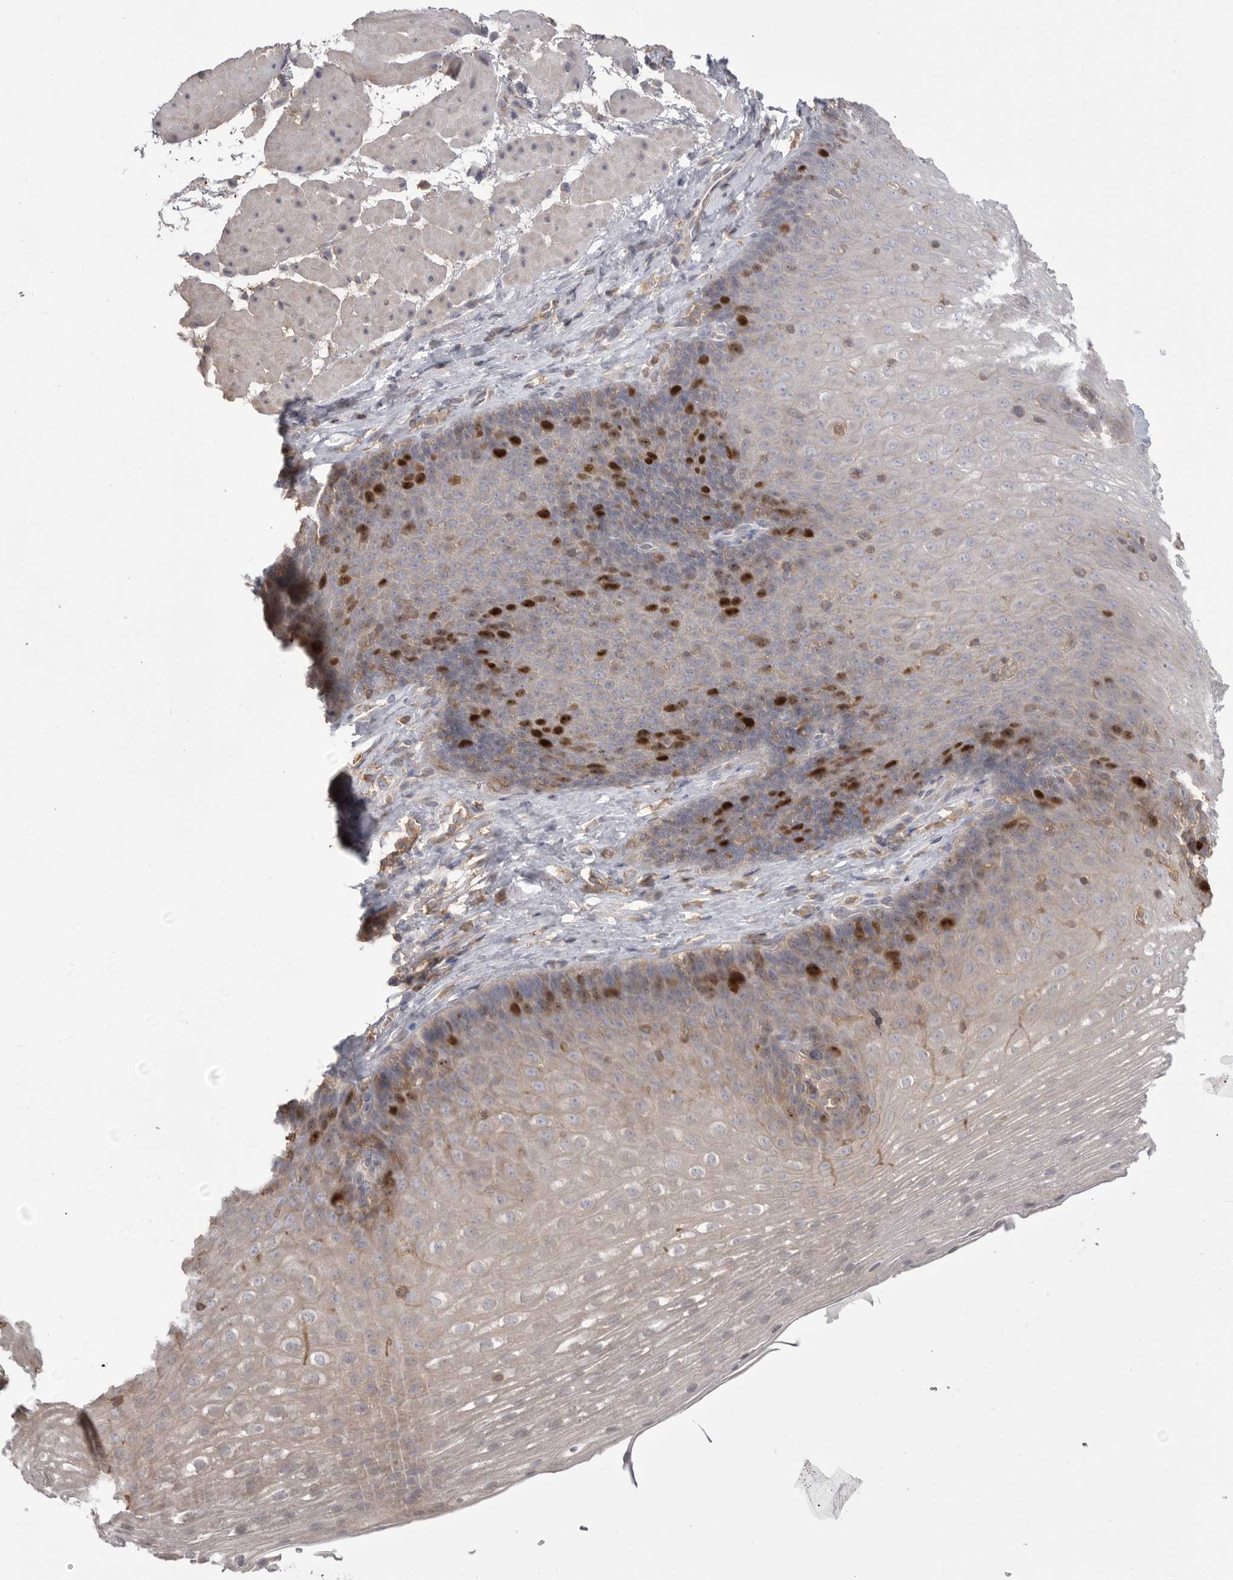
{"staining": {"intensity": "strong", "quantity": "<25%", "location": "nuclear"}, "tissue": "esophagus", "cell_type": "Squamous epithelial cells", "image_type": "normal", "snomed": [{"axis": "morphology", "description": "Normal tissue, NOS"}, {"axis": "topography", "description": "Esophagus"}], "caption": "IHC photomicrograph of benign esophagus stained for a protein (brown), which reveals medium levels of strong nuclear positivity in about <25% of squamous epithelial cells.", "gene": "TOP2A", "patient": {"sex": "female", "age": 66}}